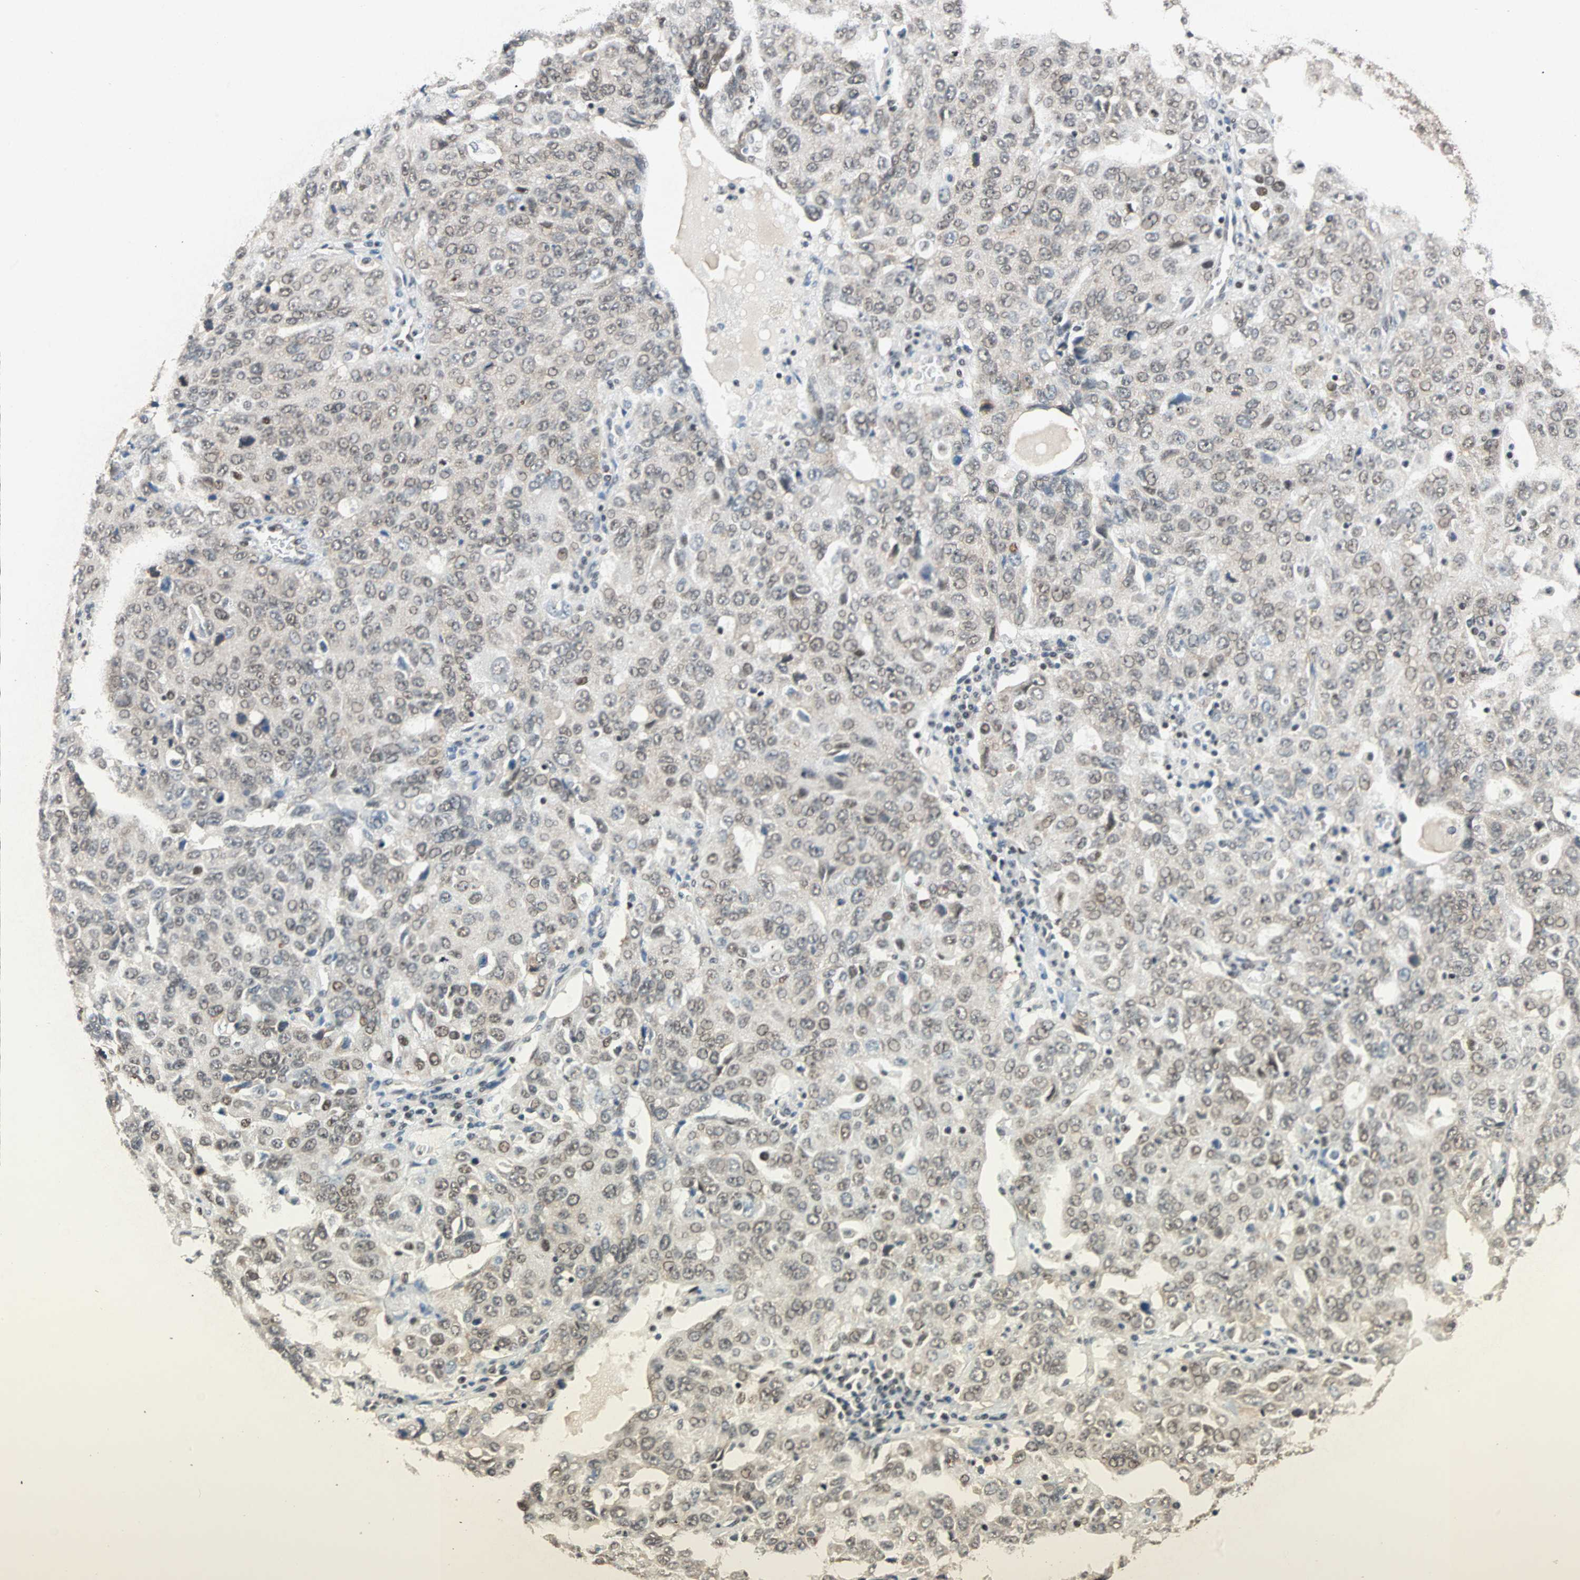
{"staining": {"intensity": "weak", "quantity": ">75%", "location": "nuclear"}, "tissue": "ovarian cancer", "cell_type": "Tumor cells", "image_type": "cancer", "snomed": [{"axis": "morphology", "description": "Carcinoma, endometroid"}, {"axis": "topography", "description": "Ovary"}], "caption": "A brown stain shows weak nuclear positivity of a protein in endometroid carcinoma (ovarian) tumor cells.", "gene": "DAZAP1", "patient": {"sex": "female", "age": 62}}